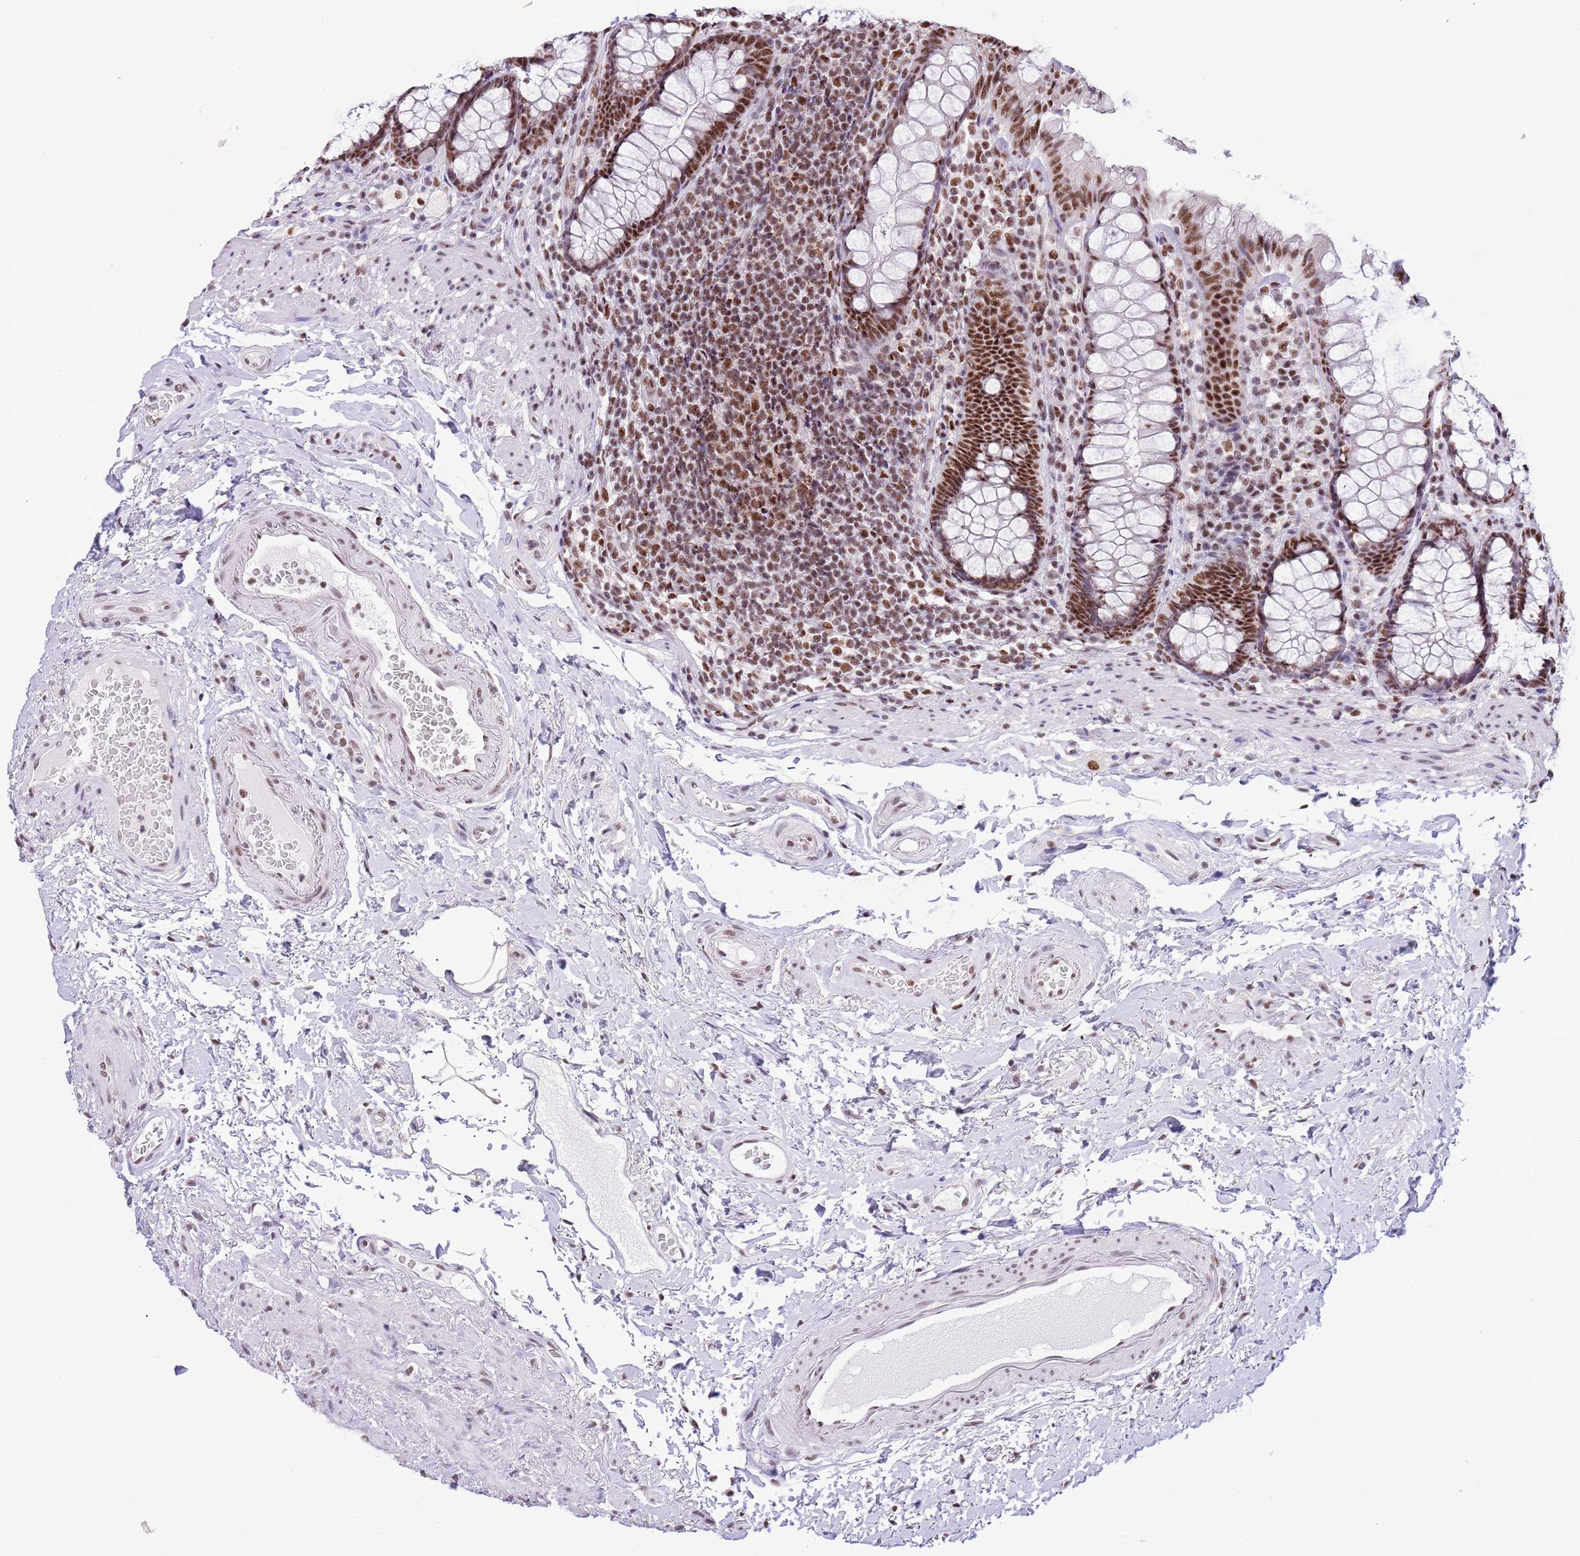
{"staining": {"intensity": "strong", "quantity": ">75%", "location": "nuclear"}, "tissue": "rectum", "cell_type": "Glandular cells", "image_type": "normal", "snomed": [{"axis": "morphology", "description": "Normal tissue, NOS"}, {"axis": "topography", "description": "Rectum"}], "caption": "Rectum was stained to show a protein in brown. There is high levels of strong nuclear expression in about >75% of glandular cells. Using DAB (brown) and hematoxylin (blue) stains, captured at high magnification using brightfield microscopy.", "gene": "SF3A2", "patient": {"sex": "male", "age": 83}}